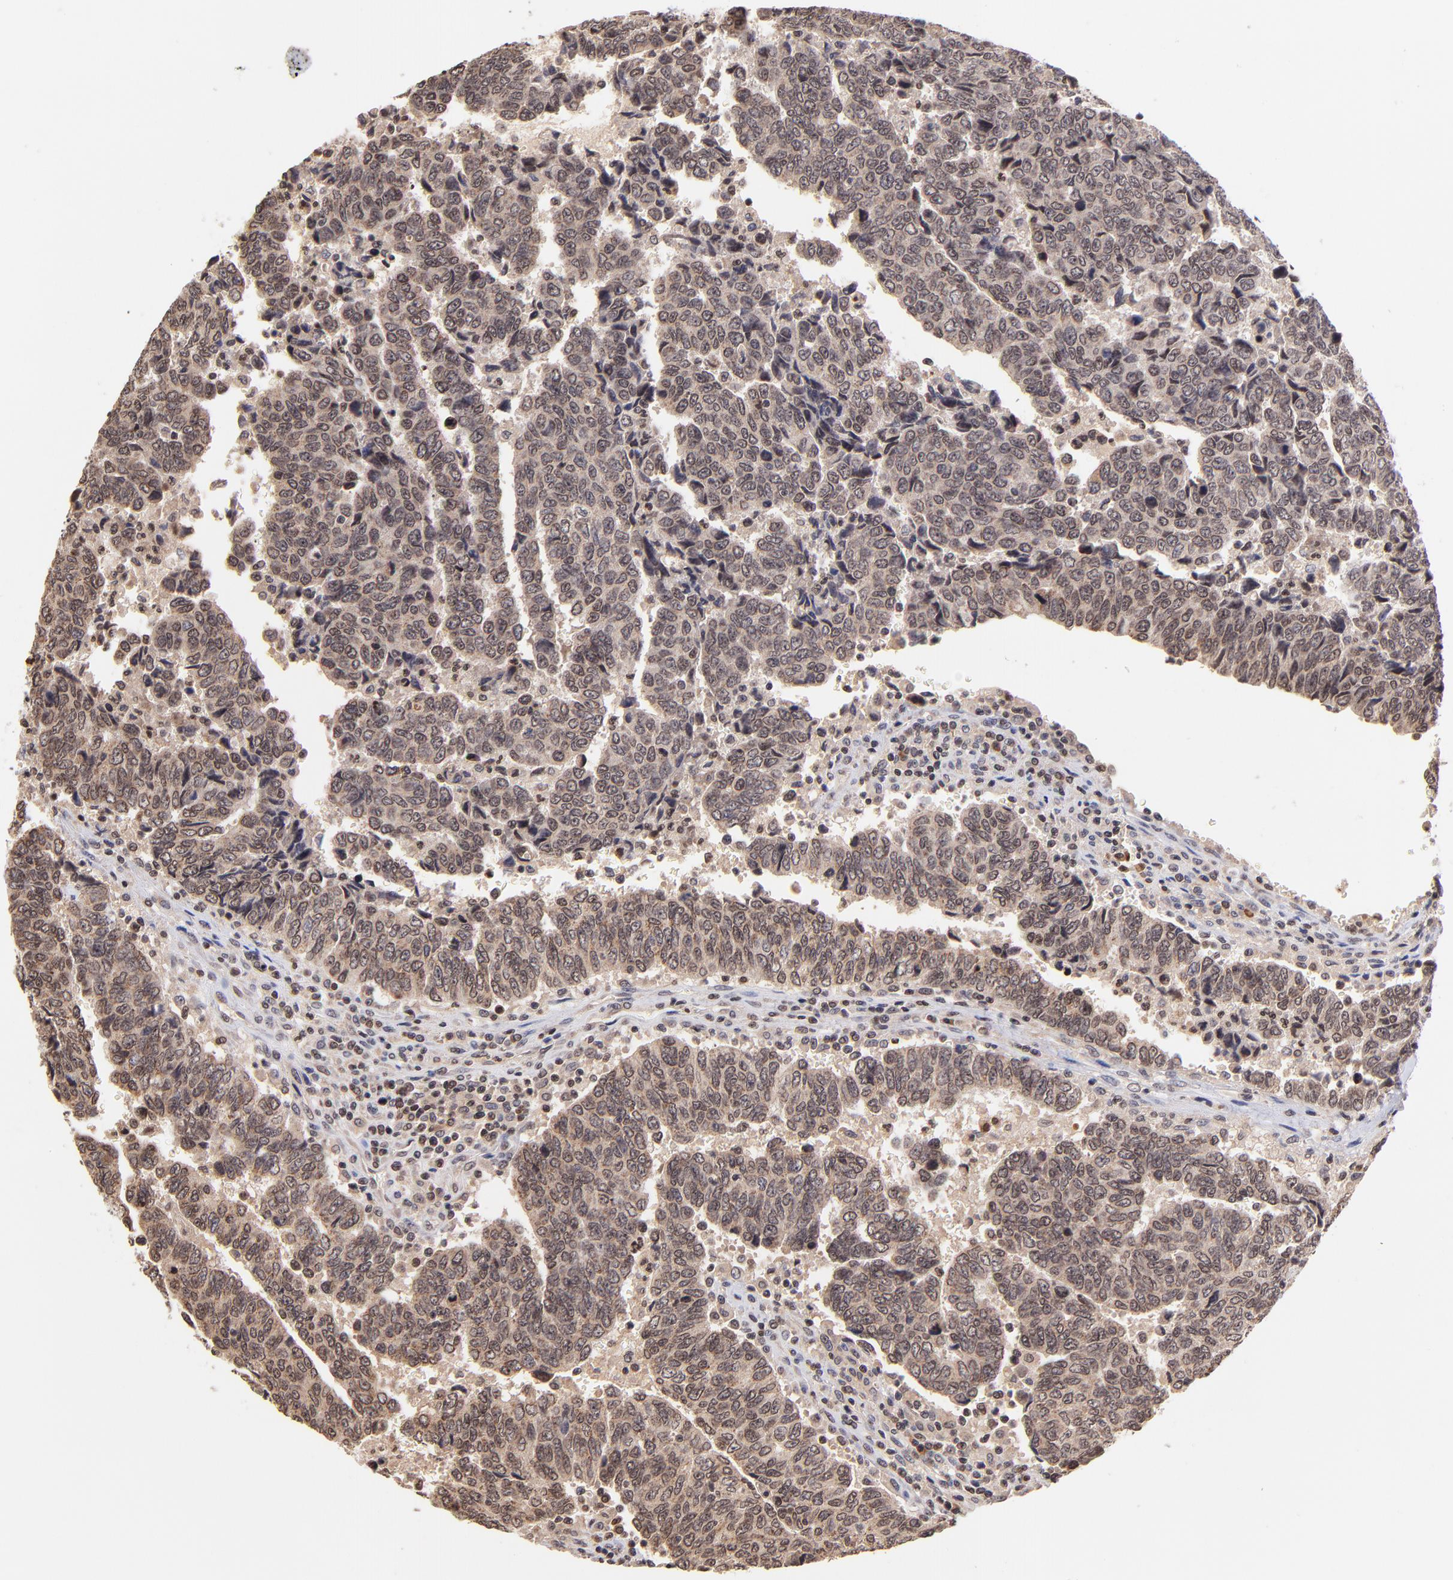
{"staining": {"intensity": "moderate", "quantity": ">75%", "location": "cytoplasmic/membranous,nuclear"}, "tissue": "urothelial cancer", "cell_type": "Tumor cells", "image_type": "cancer", "snomed": [{"axis": "morphology", "description": "Urothelial carcinoma, High grade"}, {"axis": "topography", "description": "Urinary bladder"}], "caption": "A histopathology image of urothelial cancer stained for a protein shows moderate cytoplasmic/membranous and nuclear brown staining in tumor cells.", "gene": "WDR25", "patient": {"sex": "male", "age": 86}}